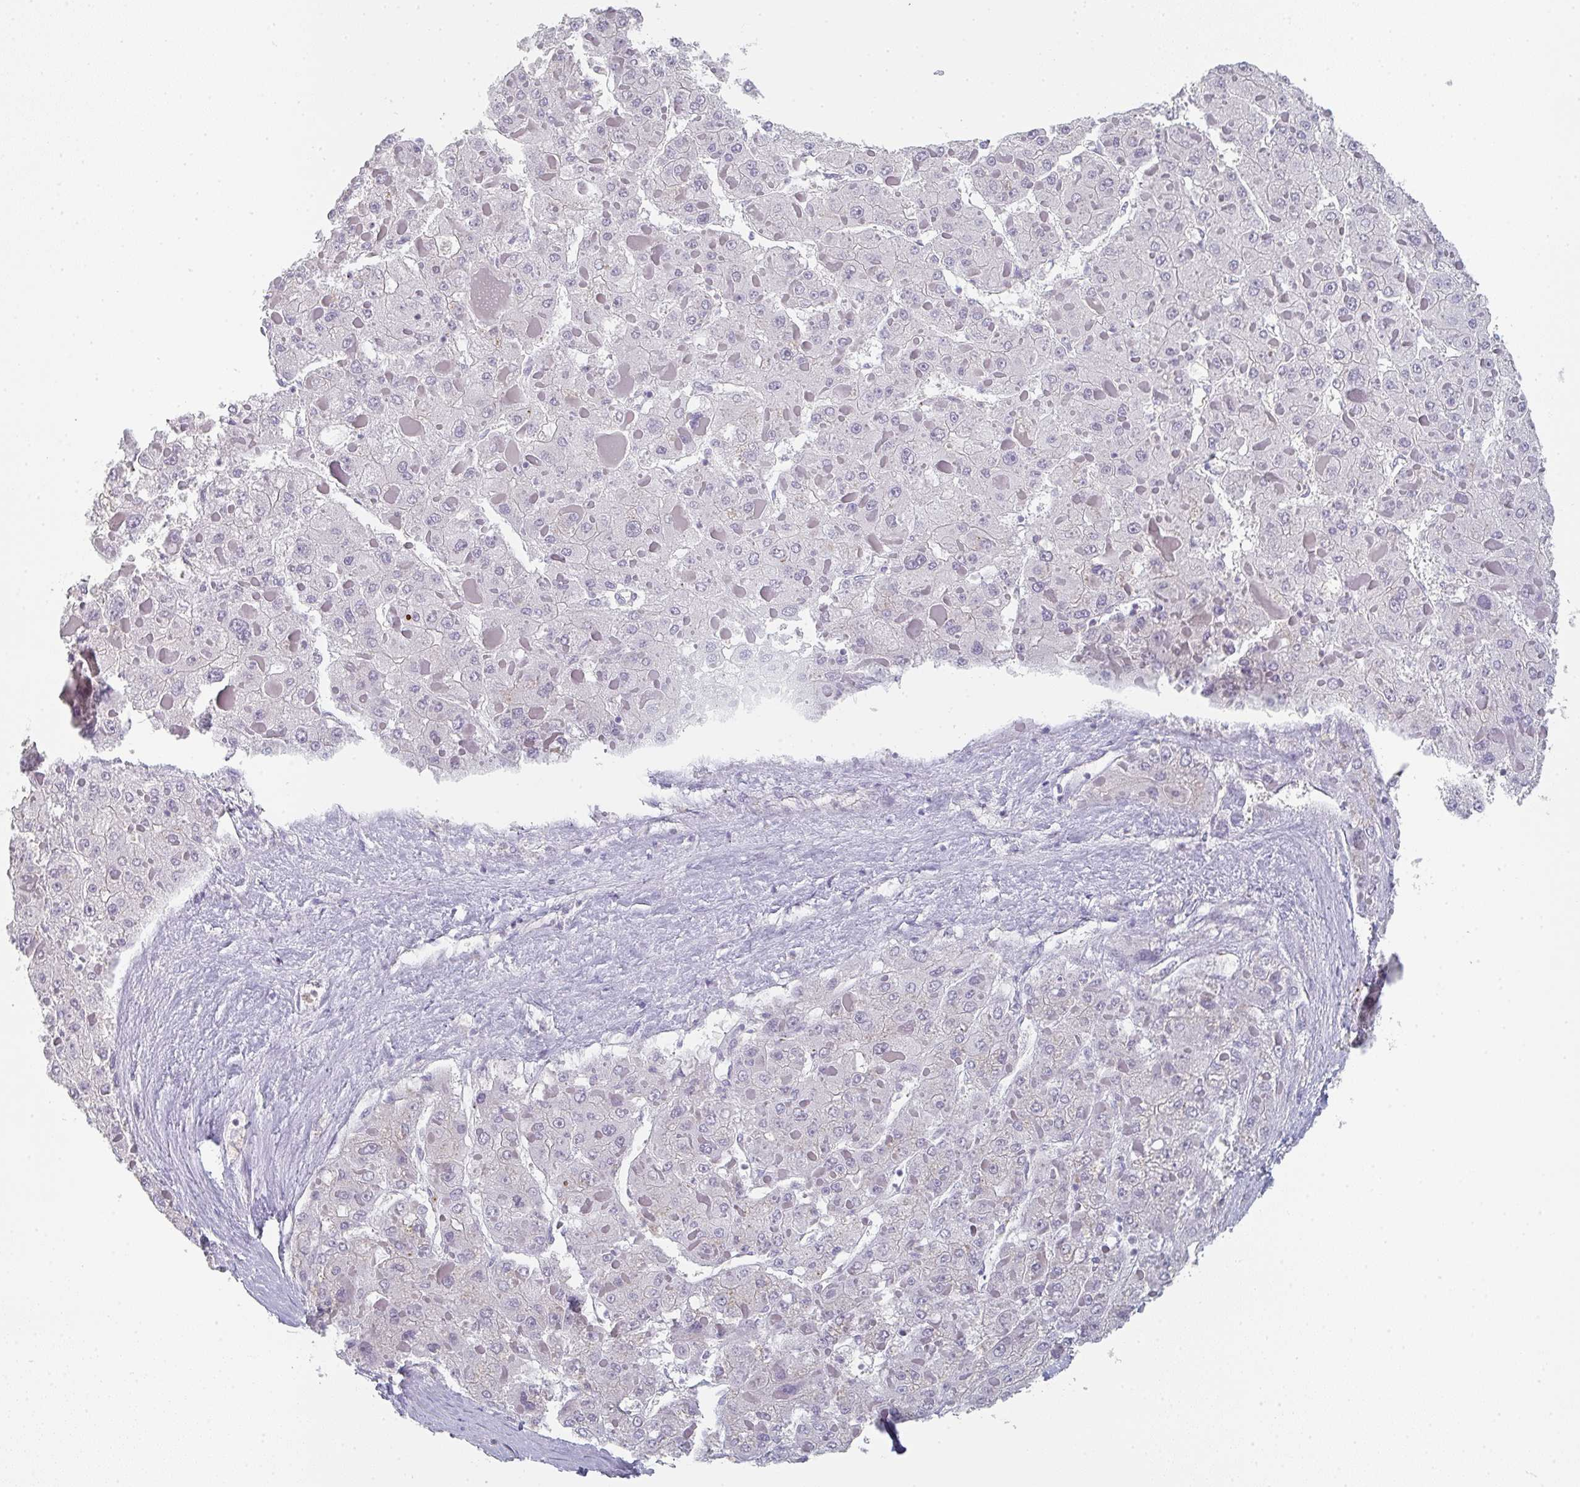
{"staining": {"intensity": "negative", "quantity": "none", "location": "none"}, "tissue": "liver cancer", "cell_type": "Tumor cells", "image_type": "cancer", "snomed": [{"axis": "morphology", "description": "Carcinoma, Hepatocellular, NOS"}, {"axis": "topography", "description": "Liver"}], "caption": "Immunohistochemical staining of liver hepatocellular carcinoma exhibits no significant staining in tumor cells. The staining is performed using DAB brown chromogen with nuclei counter-stained in using hematoxylin.", "gene": "CHMP5", "patient": {"sex": "female", "age": 73}}